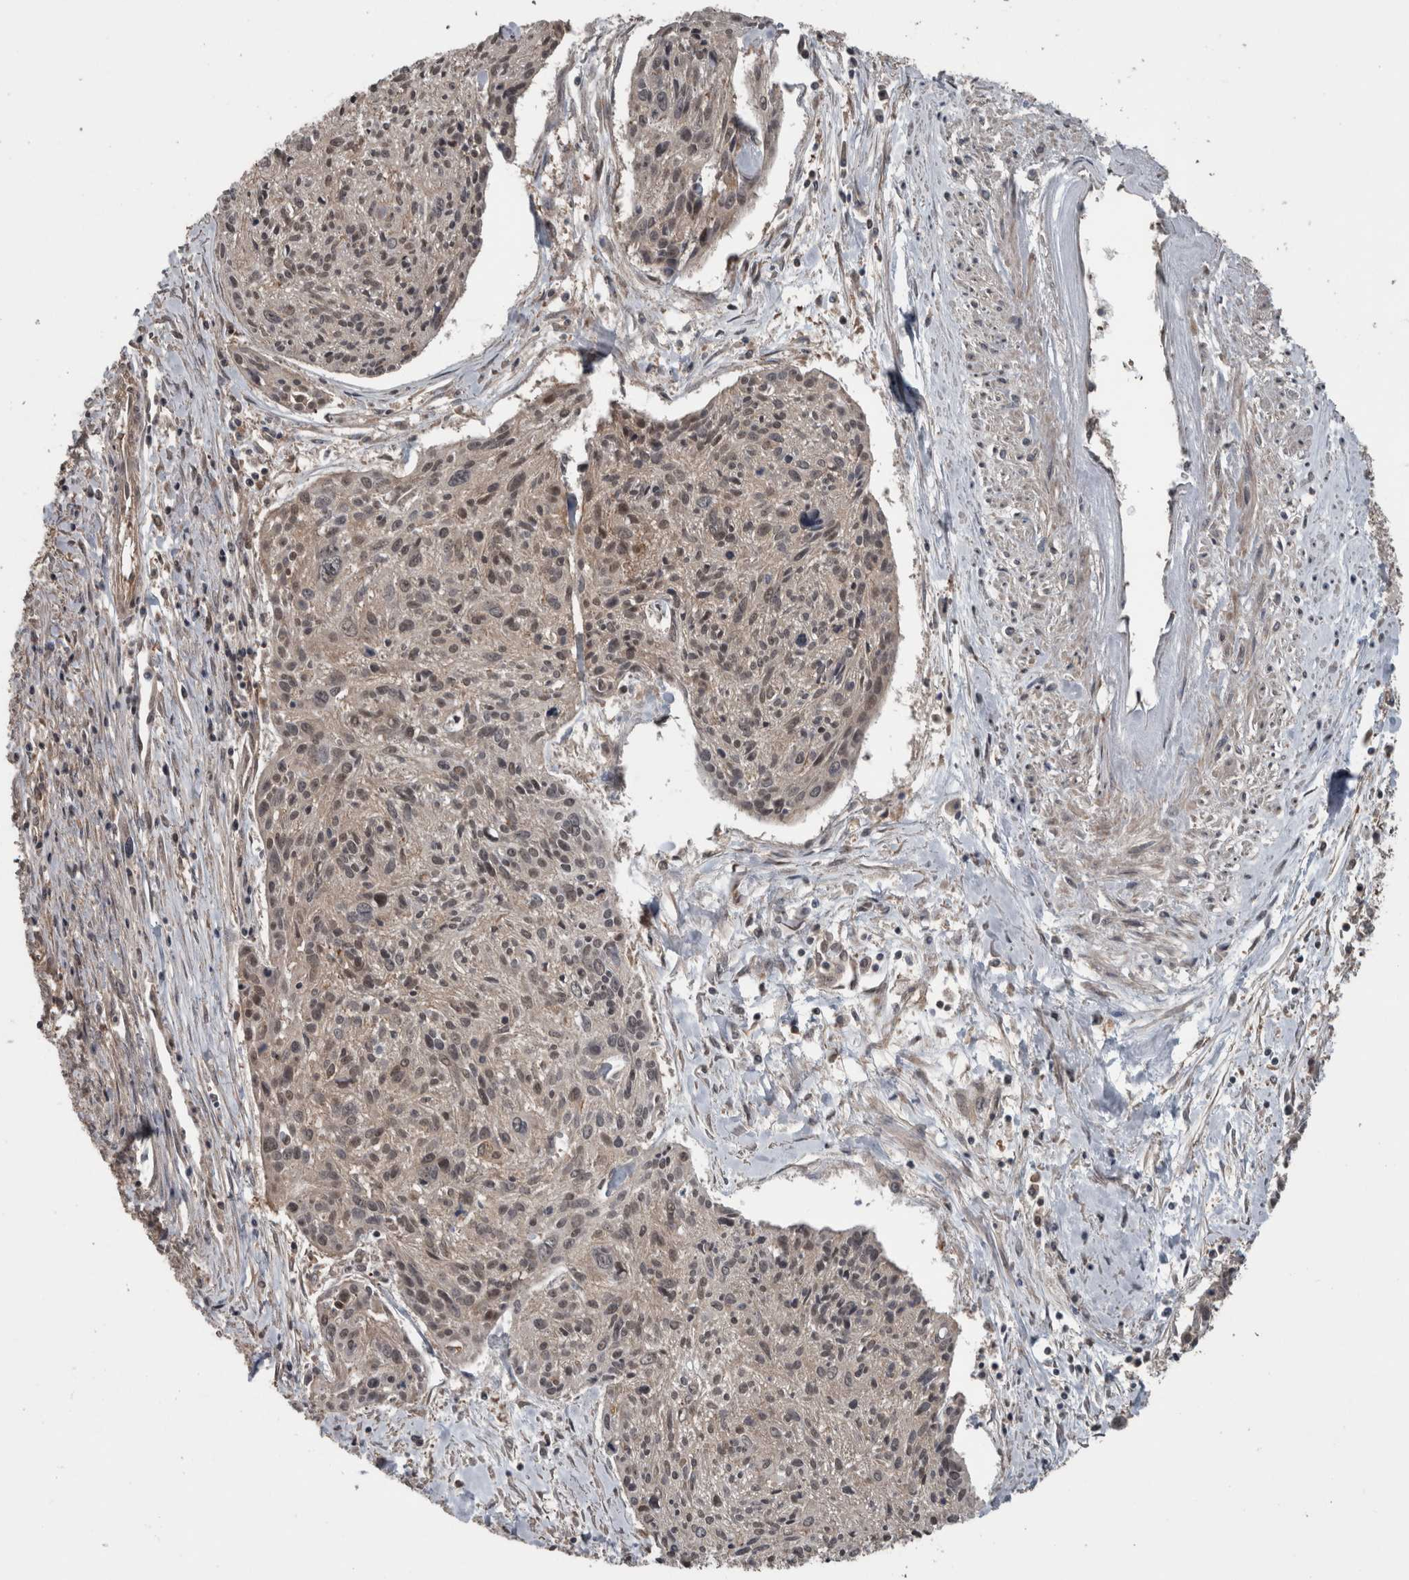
{"staining": {"intensity": "weak", "quantity": "25%-75%", "location": "cytoplasmic/membranous,nuclear"}, "tissue": "cervical cancer", "cell_type": "Tumor cells", "image_type": "cancer", "snomed": [{"axis": "morphology", "description": "Squamous cell carcinoma, NOS"}, {"axis": "topography", "description": "Cervix"}], "caption": "About 25%-75% of tumor cells in squamous cell carcinoma (cervical) reveal weak cytoplasmic/membranous and nuclear protein expression as visualized by brown immunohistochemical staining.", "gene": "RIOK3", "patient": {"sex": "female", "age": 51}}